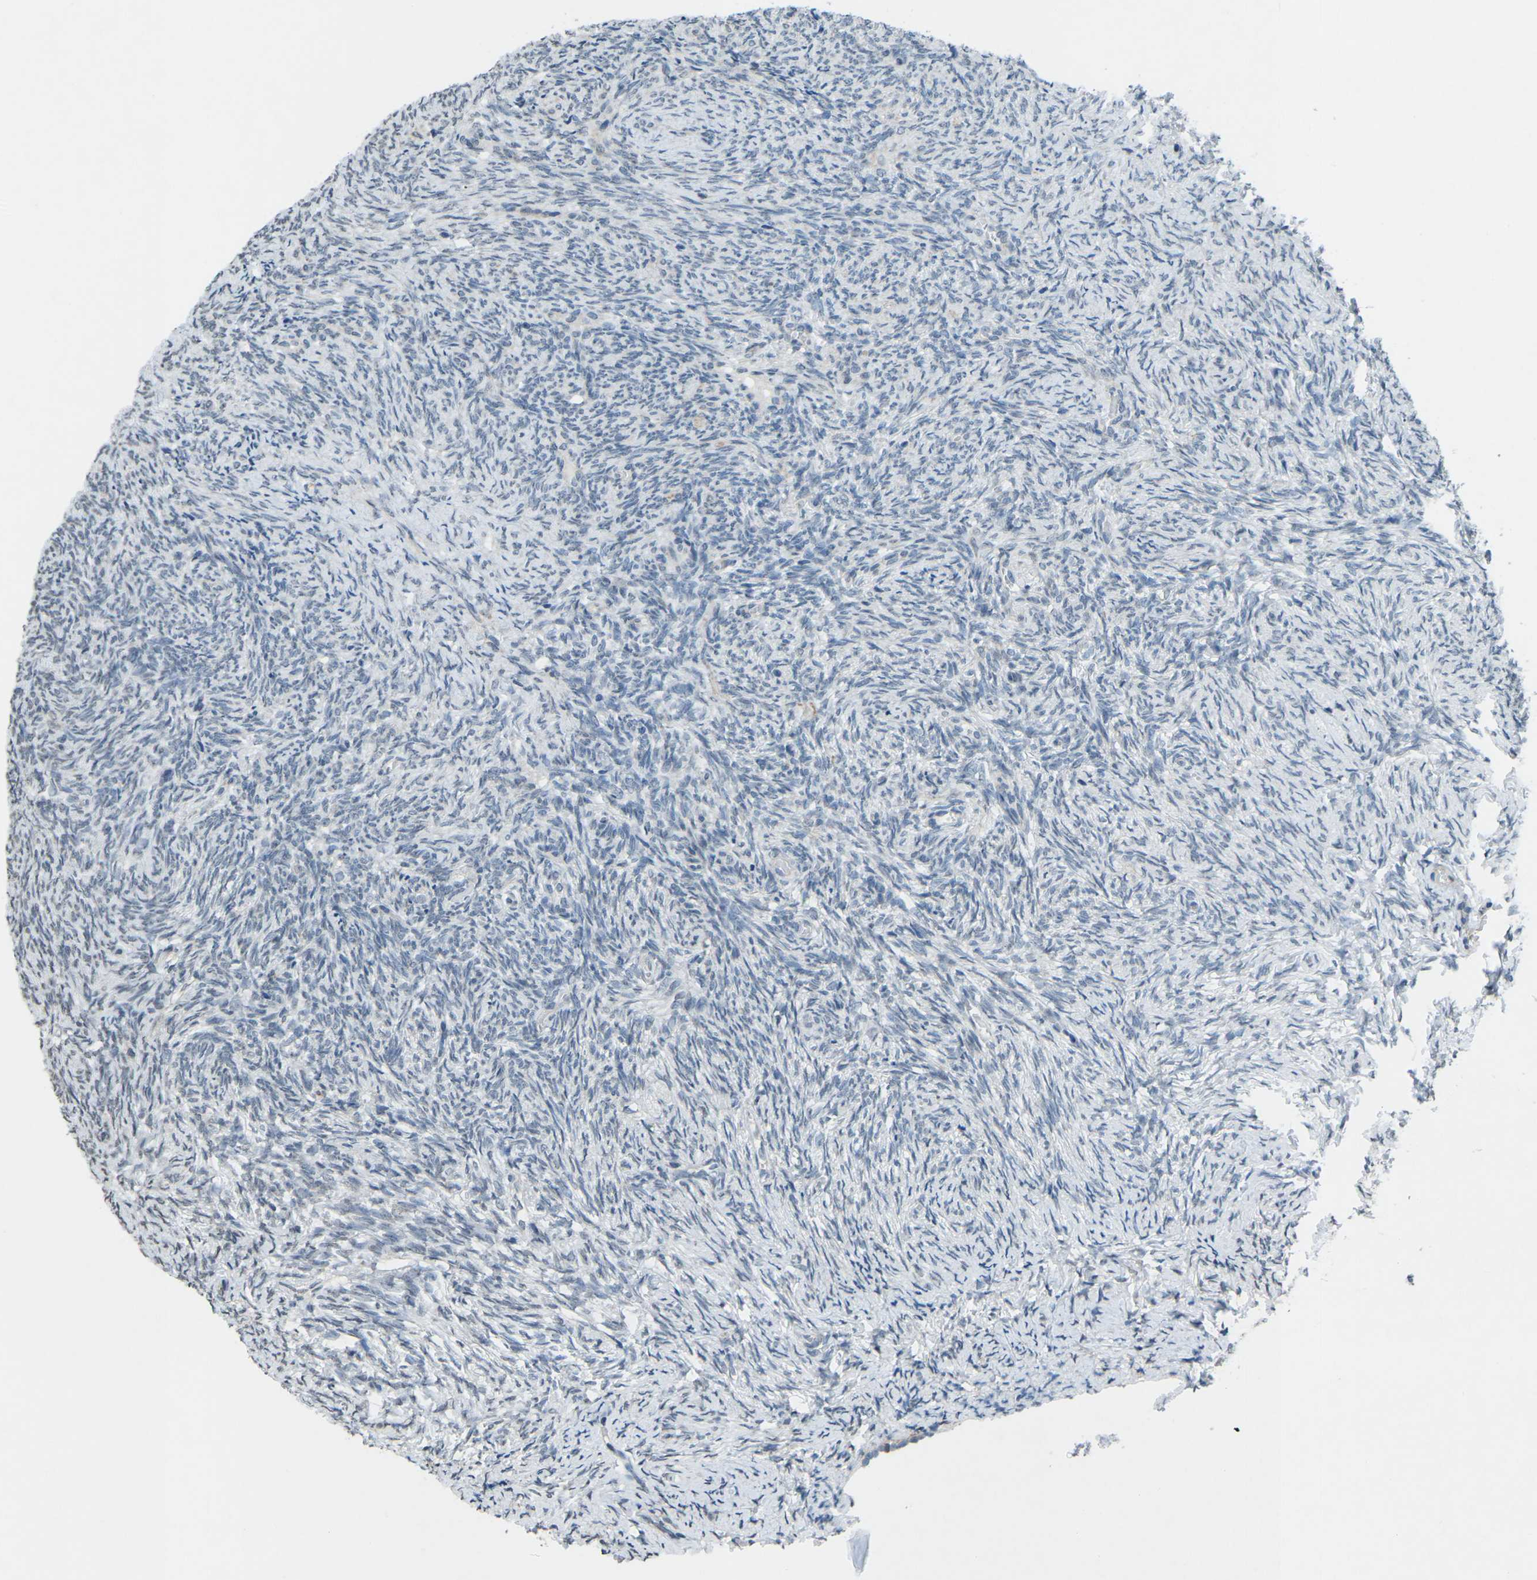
{"staining": {"intensity": "negative", "quantity": "none", "location": "none"}, "tissue": "ovary", "cell_type": "Follicle cells", "image_type": "normal", "snomed": [{"axis": "morphology", "description": "Normal tissue, NOS"}, {"axis": "topography", "description": "Ovary"}], "caption": "The histopathology image exhibits no significant staining in follicle cells of ovary.", "gene": "TFR2", "patient": {"sex": "female", "age": 41}}